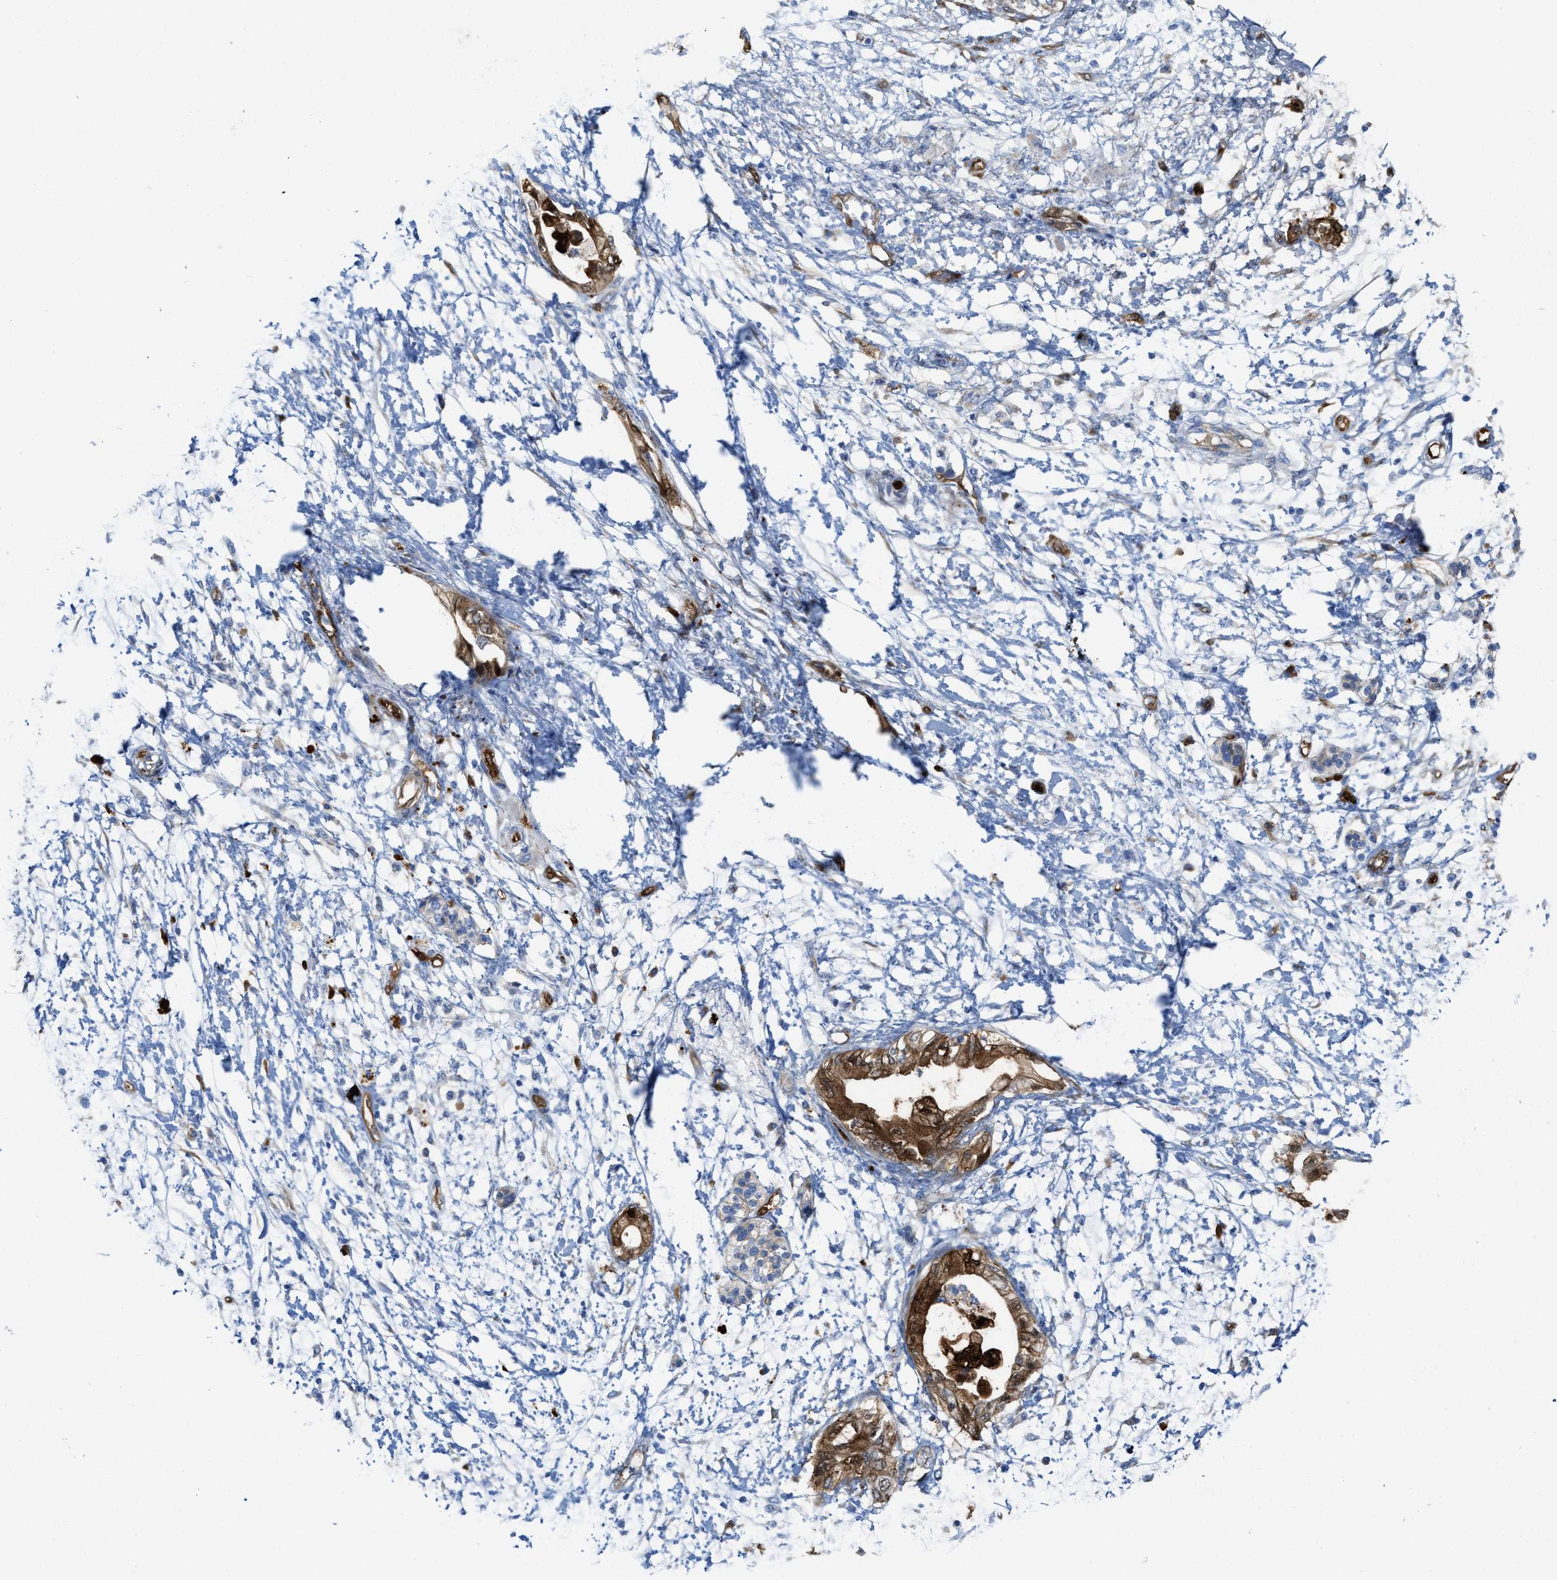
{"staining": {"intensity": "strong", "quantity": ">75%", "location": "cytoplasmic/membranous"}, "tissue": "adipose tissue", "cell_type": "Adipocytes", "image_type": "normal", "snomed": [{"axis": "morphology", "description": "Normal tissue, NOS"}, {"axis": "morphology", "description": "Adenocarcinoma, NOS"}, {"axis": "topography", "description": "Duodenum"}, {"axis": "topography", "description": "Peripheral nerve tissue"}], "caption": "A histopathology image showing strong cytoplasmic/membranous expression in about >75% of adipocytes in normal adipose tissue, as visualized by brown immunohistochemical staining.", "gene": "ASS1", "patient": {"sex": "female", "age": 60}}